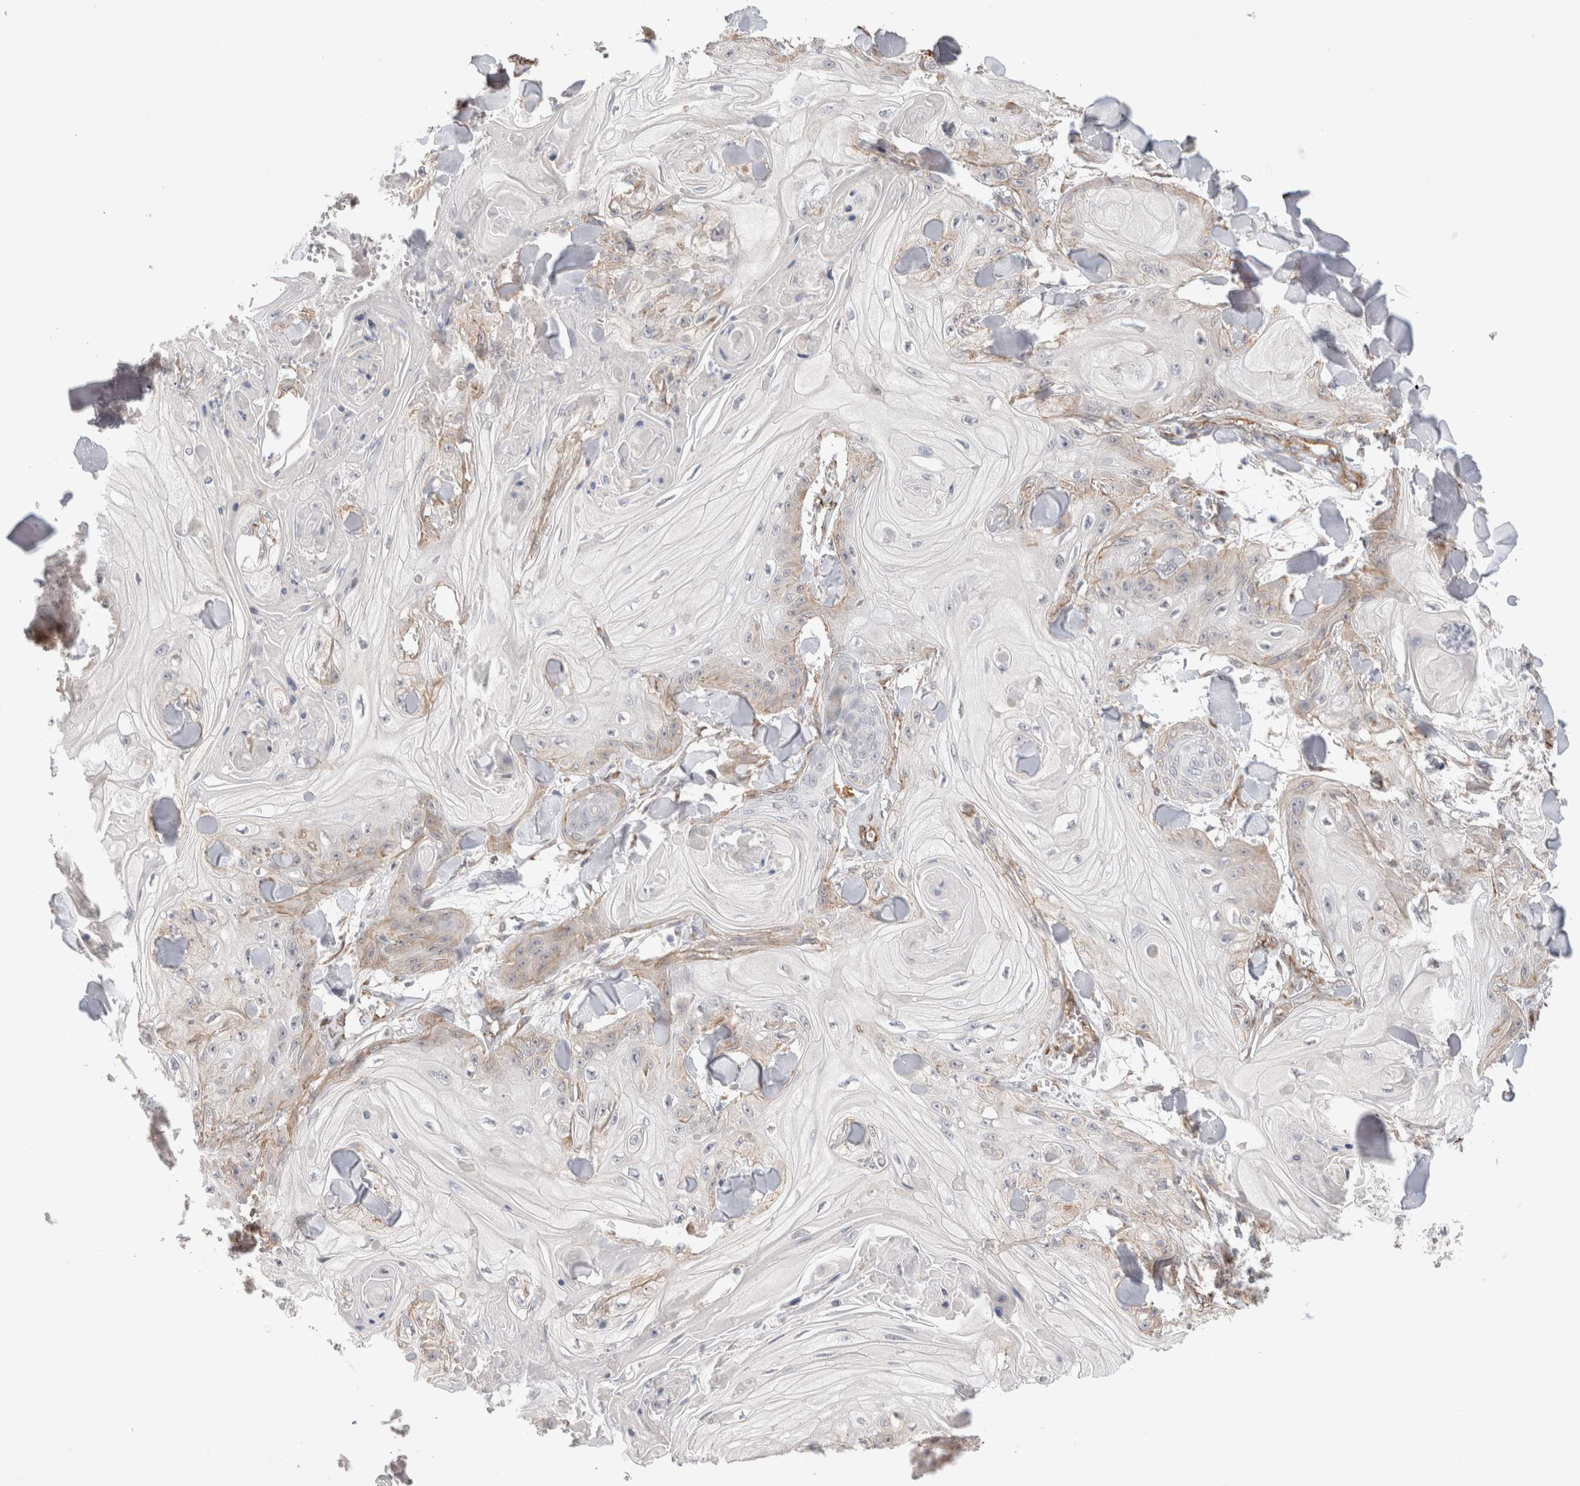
{"staining": {"intensity": "weak", "quantity": "<25%", "location": "cytoplasmic/membranous"}, "tissue": "skin cancer", "cell_type": "Tumor cells", "image_type": "cancer", "snomed": [{"axis": "morphology", "description": "Squamous cell carcinoma, NOS"}, {"axis": "topography", "description": "Skin"}], "caption": "Tumor cells show no significant protein positivity in skin cancer.", "gene": "CAAP1", "patient": {"sex": "male", "age": 74}}